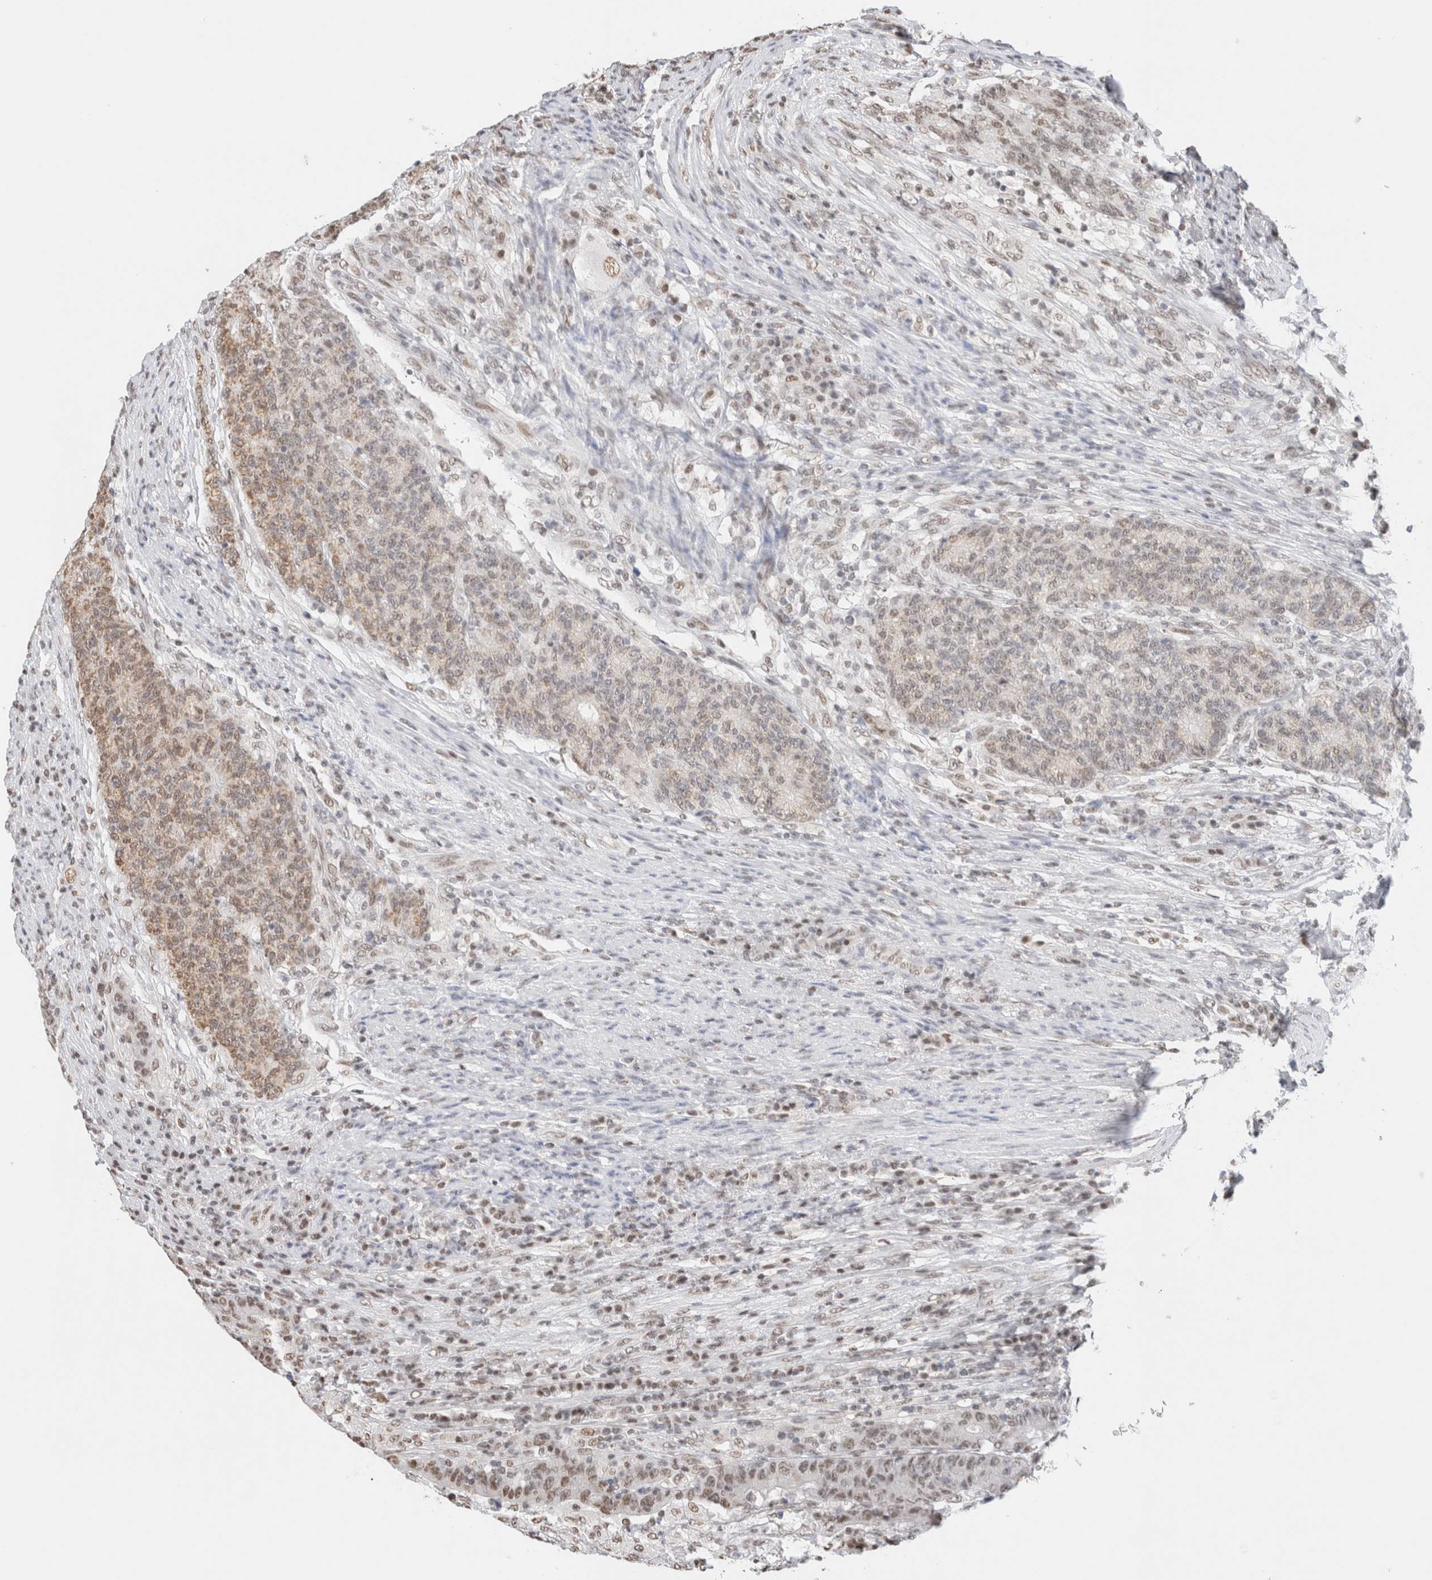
{"staining": {"intensity": "moderate", "quantity": "<25%", "location": "cytoplasmic/membranous,nuclear"}, "tissue": "colorectal cancer", "cell_type": "Tumor cells", "image_type": "cancer", "snomed": [{"axis": "morphology", "description": "Normal tissue, NOS"}, {"axis": "morphology", "description": "Adenocarcinoma, NOS"}, {"axis": "topography", "description": "Colon"}], "caption": "A micrograph showing moderate cytoplasmic/membranous and nuclear positivity in about <25% of tumor cells in colorectal adenocarcinoma, as visualized by brown immunohistochemical staining.", "gene": "SUPT3H", "patient": {"sex": "female", "age": 75}}